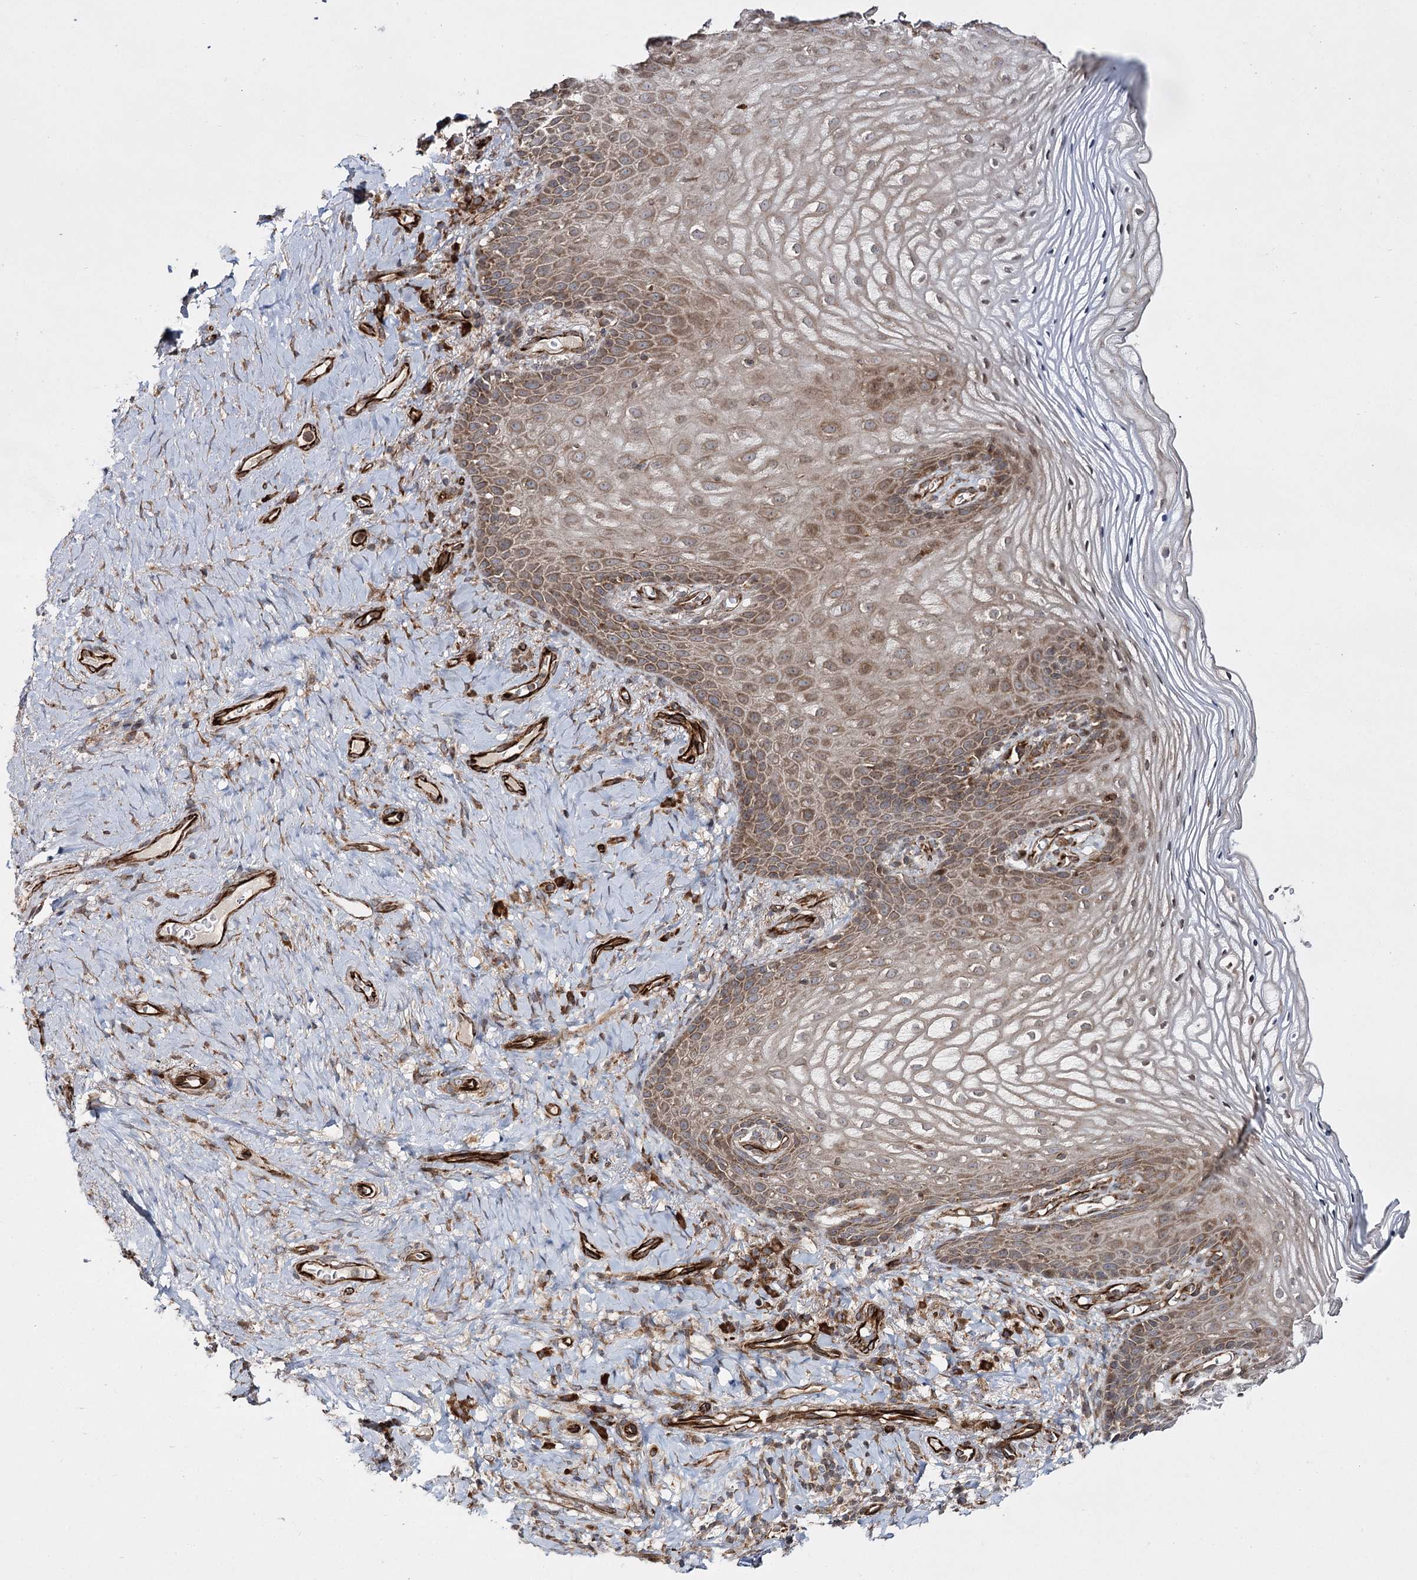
{"staining": {"intensity": "moderate", "quantity": "25%-75%", "location": "cytoplasmic/membranous"}, "tissue": "vagina", "cell_type": "Squamous epithelial cells", "image_type": "normal", "snomed": [{"axis": "morphology", "description": "Normal tissue, NOS"}, {"axis": "topography", "description": "Vagina"}], "caption": "A medium amount of moderate cytoplasmic/membranous positivity is present in approximately 25%-75% of squamous epithelial cells in benign vagina. The protein of interest is shown in brown color, while the nuclei are stained blue.", "gene": "HECTD2", "patient": {"sex": "female", "age": 60}}